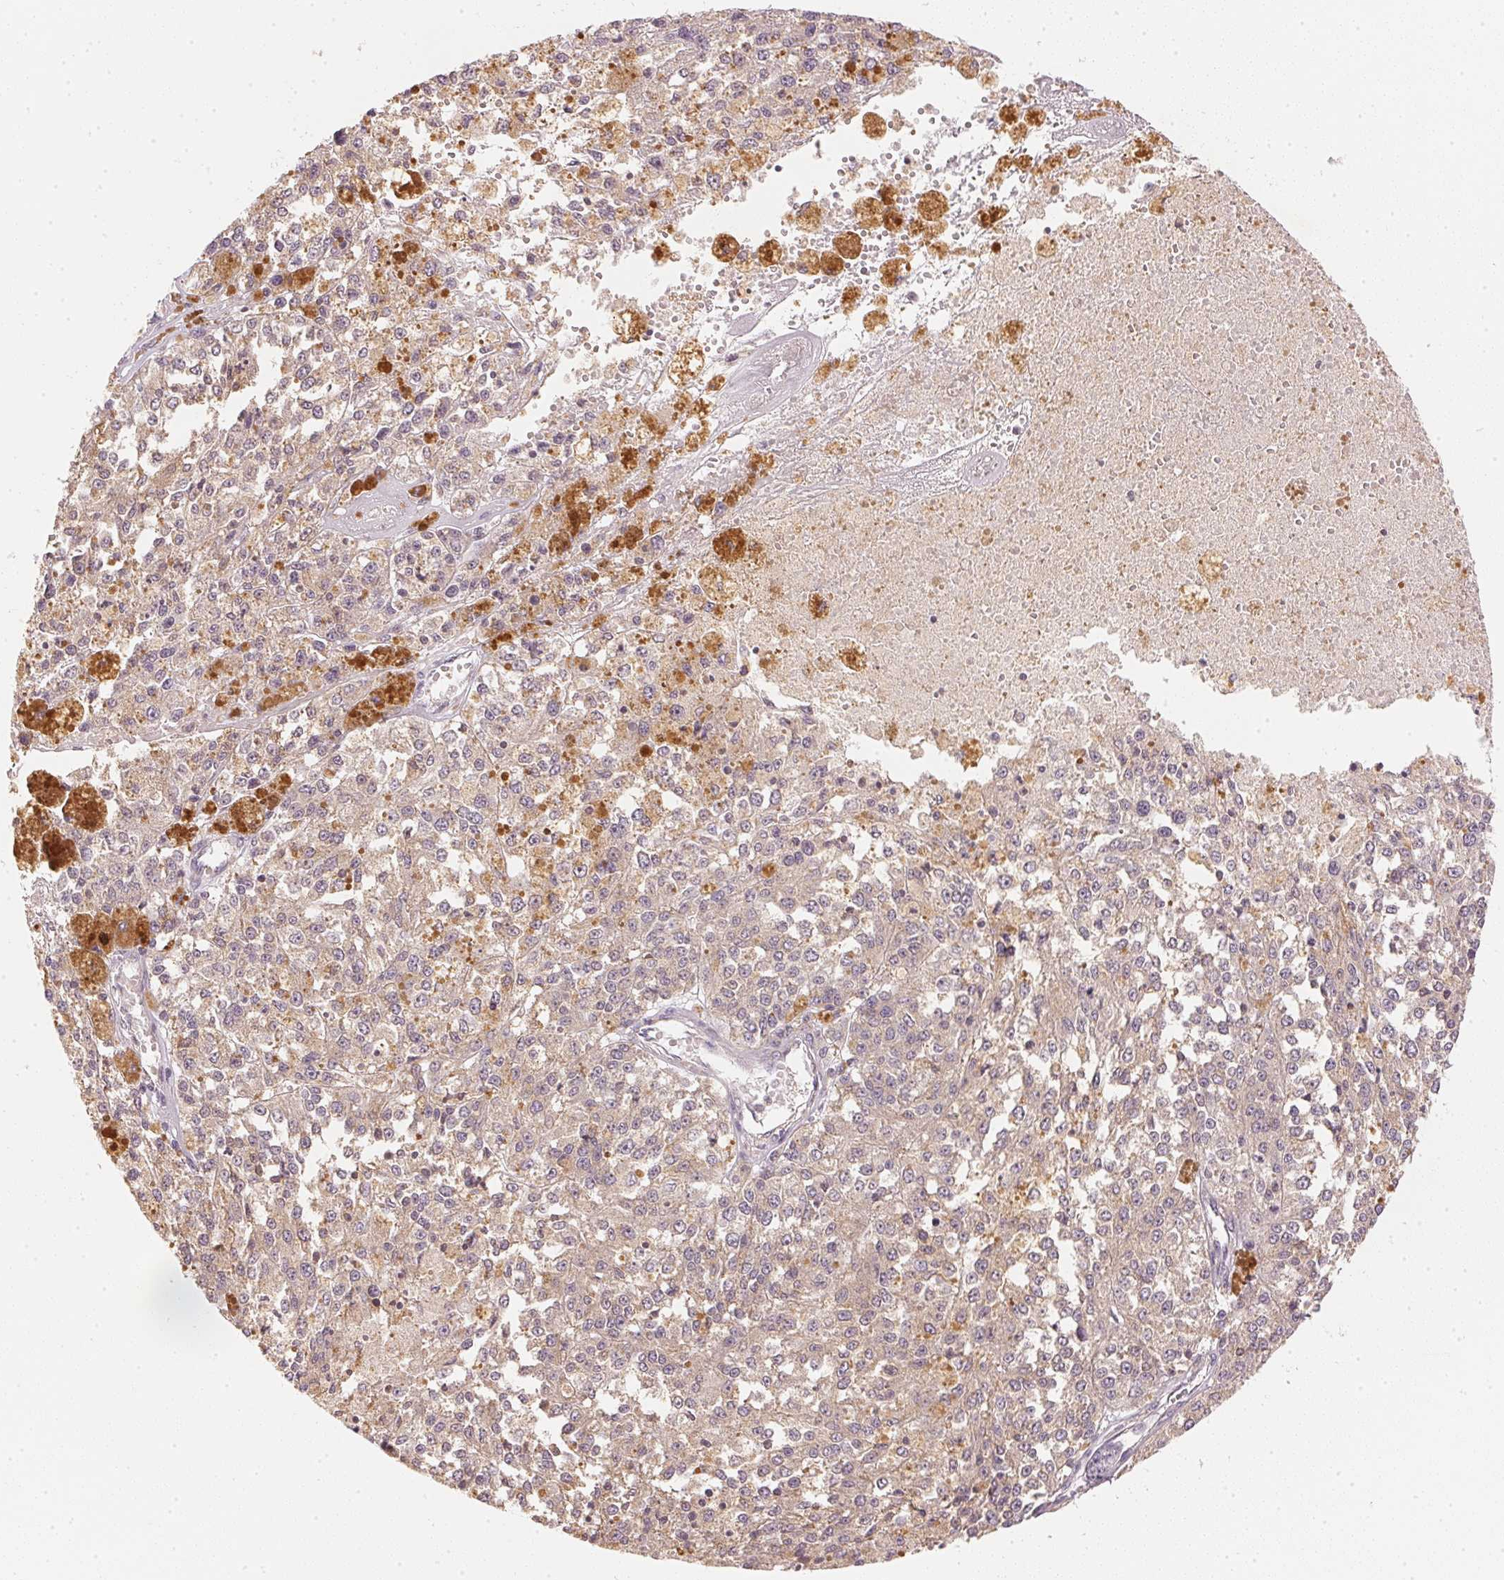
{"staining": {"intensity": "negative", "quantity": "none", "location": "none"}, "tissue": "melanoma", "cell_type": "Tumor cells", "image_type": "cancer", "snomed": [{"axis": "morphology", "description": "Malignant melanoma, Metastatic site"}, {"axis": "topography", "description": "Lymph node"}], "caption": "Tumor cells are negative for protein expression in human malignant melanoma (metastatic site). (DAB (3,3'-diaminobenzidine) immunohistochemistry with hematoxylin counter stain).", "gene": "KPRP", "patient": {"sex": "female", "age": 64}}